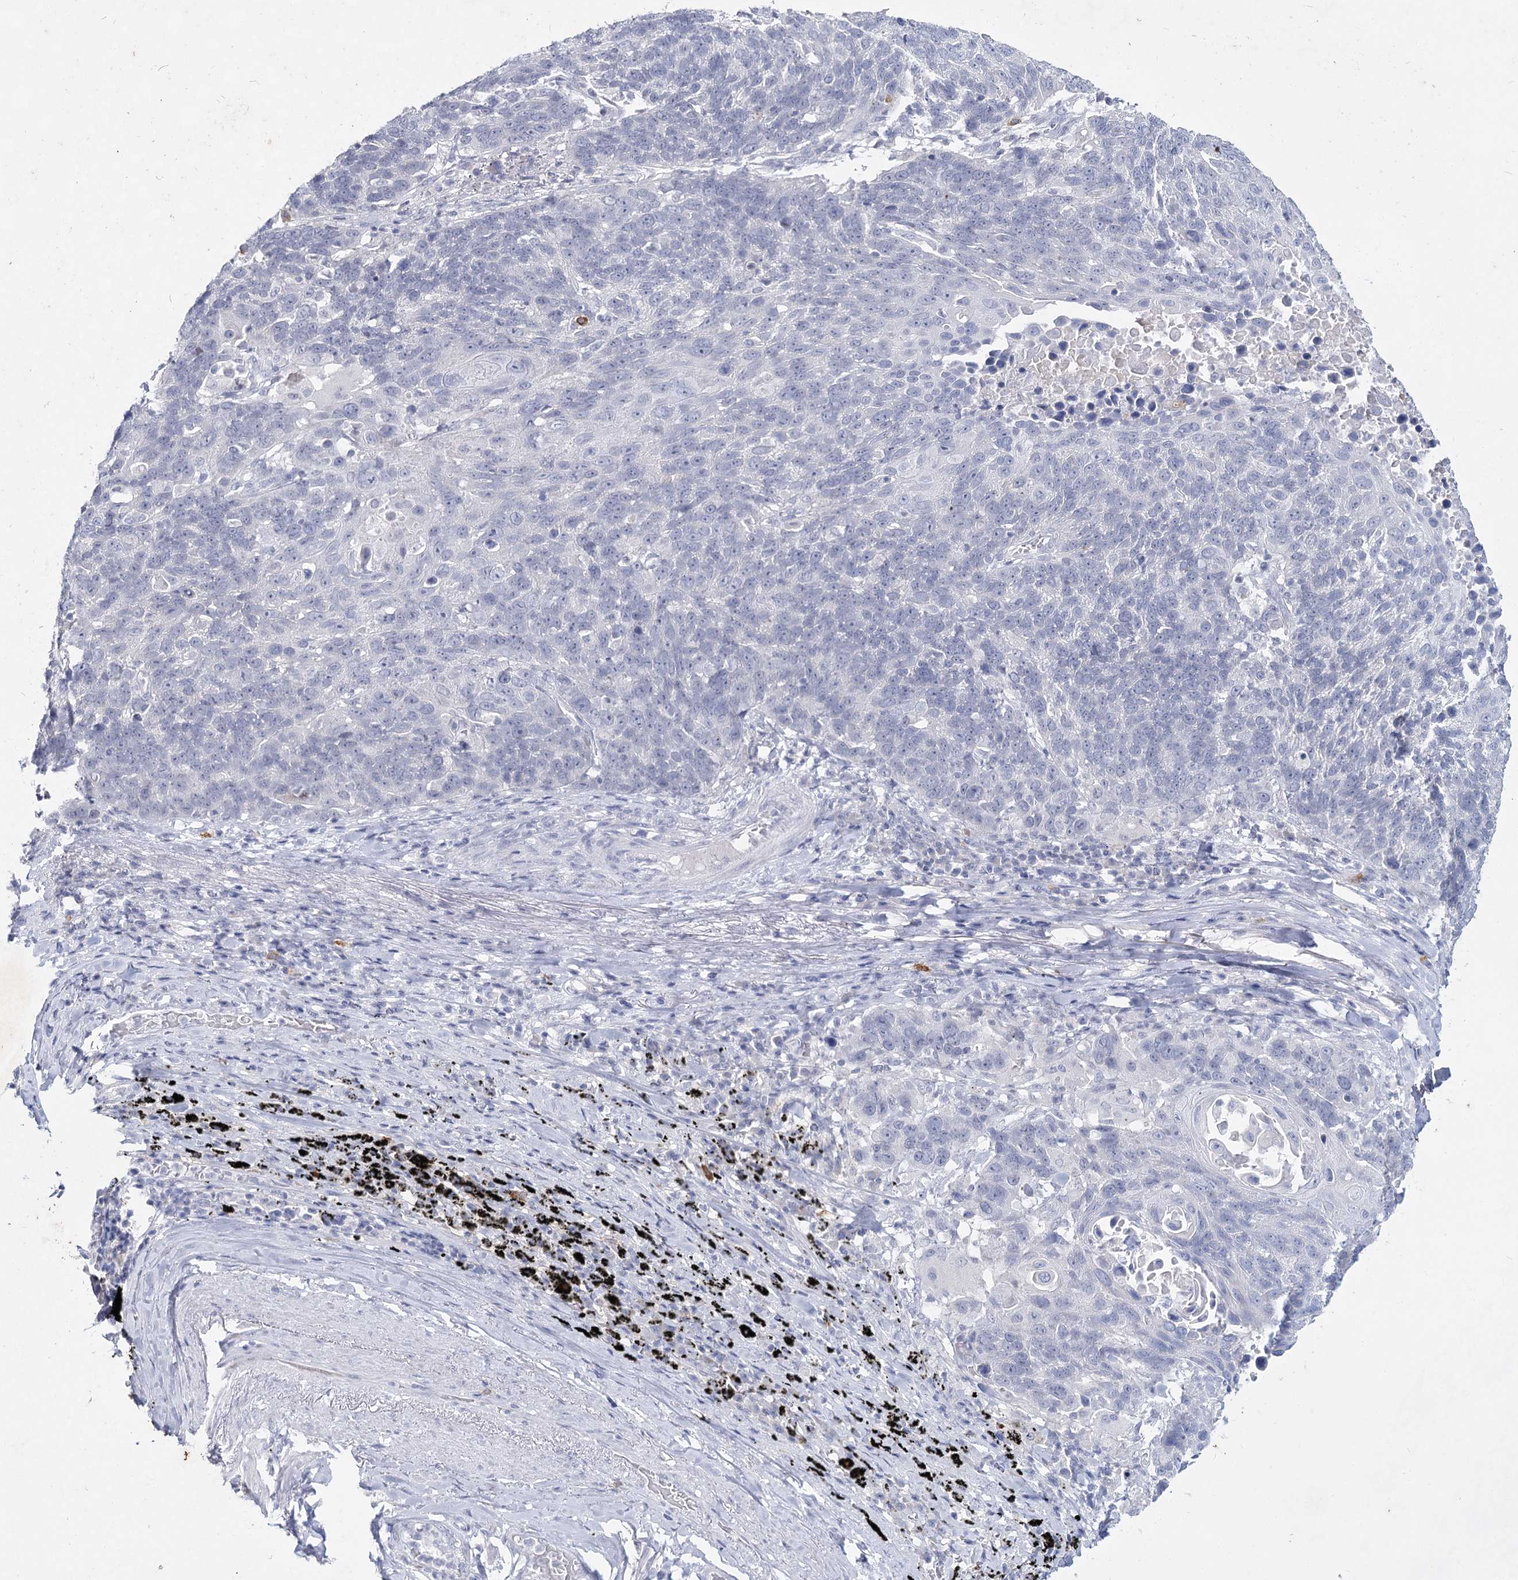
{"staining": {"intensity": "negative", "quantity": "none", "location": "none"}, "tissue": "lung cancer", "cell_type": "Tumor cells", "image_type": "cancer", "snomed": [{"axis": "morphology", "description": "Squamous cell carcinoma, NOS"}, {"axis": "topography", "description": "Lung"}], "caption": "The micrograph displays no staining of tumor cells in squamous cell carcinoma (lung). (DAB immunohistochemistry (IHC) visualized using brightfield microscopy, high magnification).", "gene": "CCDC73", "patient": {"sex": "male", "age": 66}}